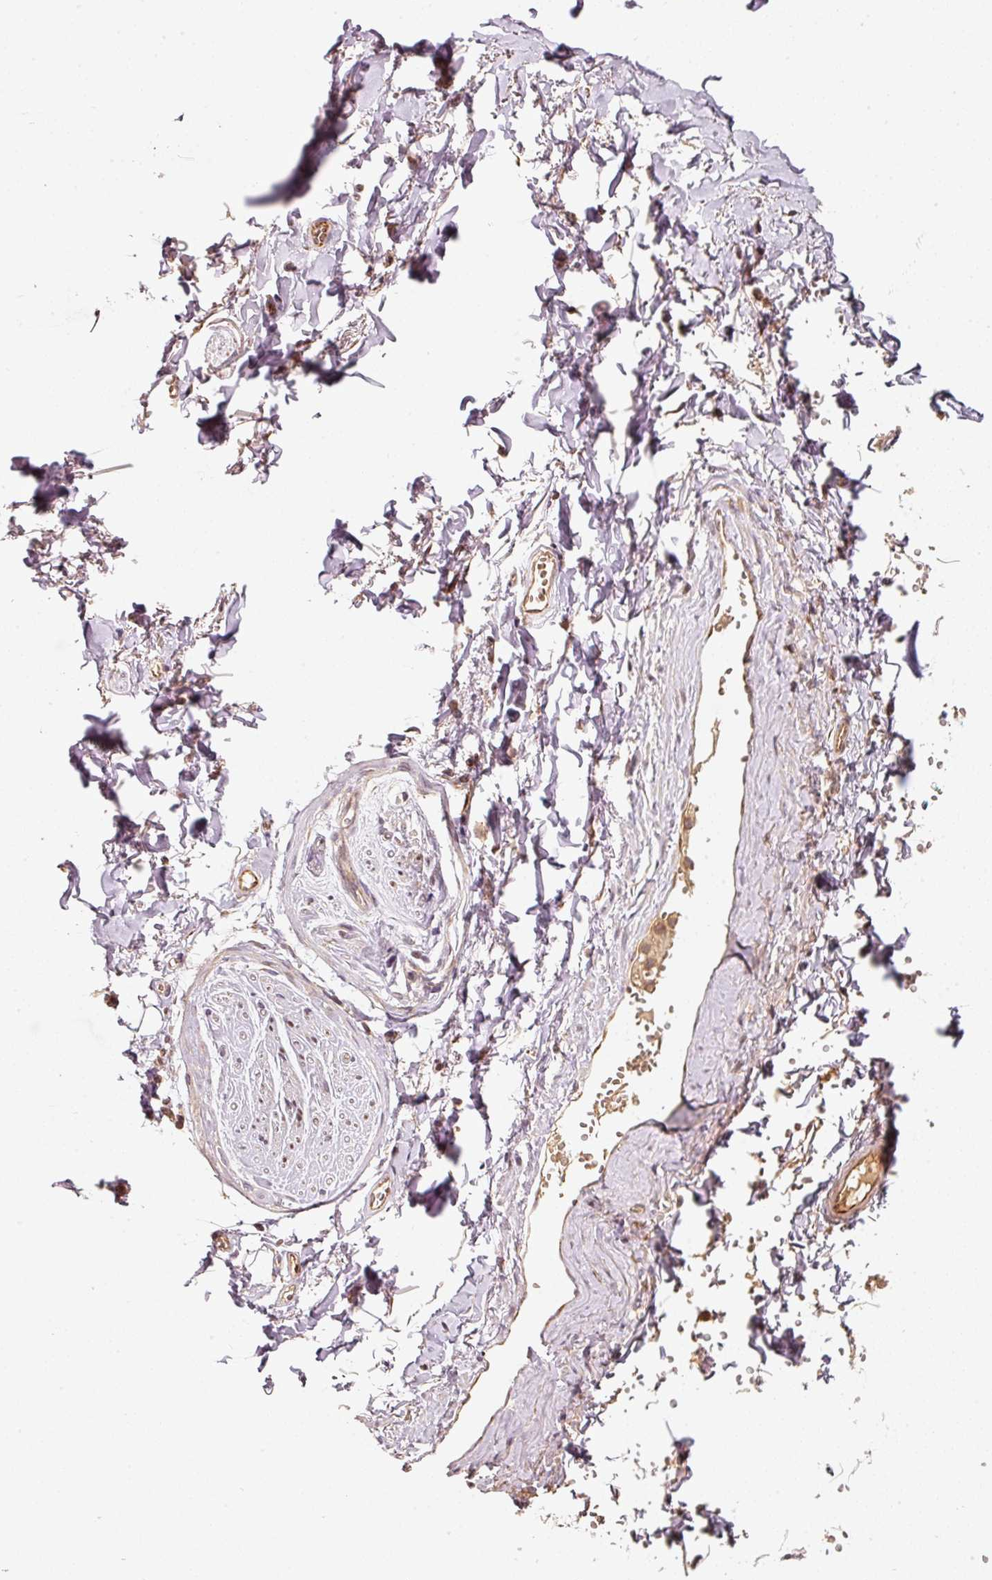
{"staining": {"intensity": "negative", "quantity": "none", "location": "none"}, "tissue": "adipose tissue", "cell_type": "Adipocytes", "image_type": "normal", "snomed": [{"axis": "morphology", "description": "Normal tissue, NOS"}, {"axis": "topography", "description": "Vulva"}, {"axis": "topography", "description": "Vagina"}, {"axis": "topography", "description": "Peripheral nerve tissue"}], "caption": "High power microscopy micrograph of an immunohistochemistry (IHC) image of normal adipose tissue, revealing no significant positivity in adipocytes.", "gene": "RRAS2", "patient": {"sex": "female", "age": 66}}